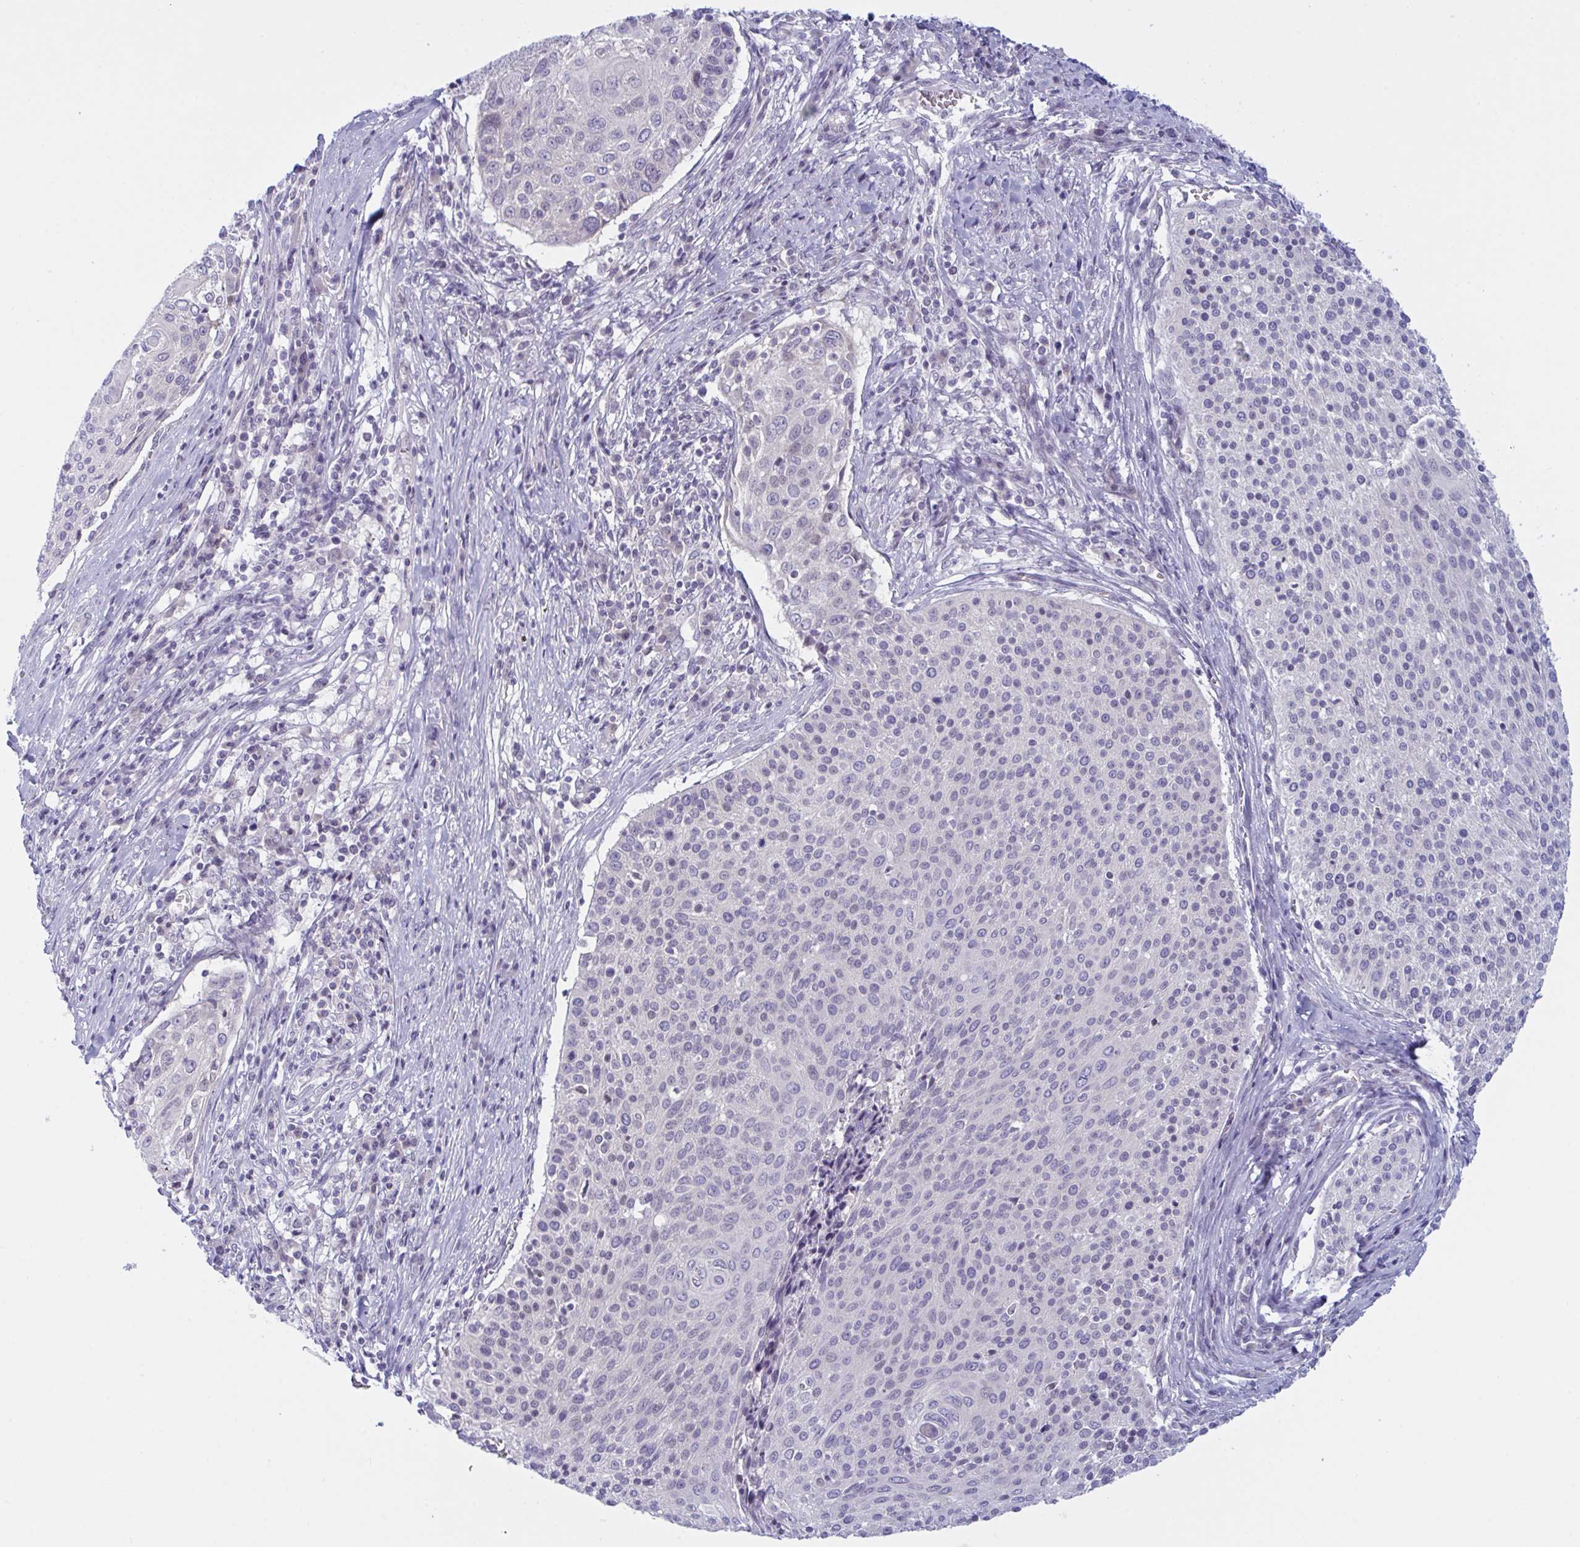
{"staining": {"intensity": "negative", "quantity": "none", "location": "none"}, "tissue": "cervical cancer", "cell_type": "Tumor cells", "image_type": "cancer", "snomed": [{"axis": "morphology", "description": "Squamous cell carcinoma, NOS"}, {"axis": "topography", "description": "Cervix"}], "caption": "This is an IHC histopathology image of human cervical squamous cell carcinoma. There is no expression in tumor cells.", "gene": "NAA30", "patient": {"sex": "female", "age": 31}}